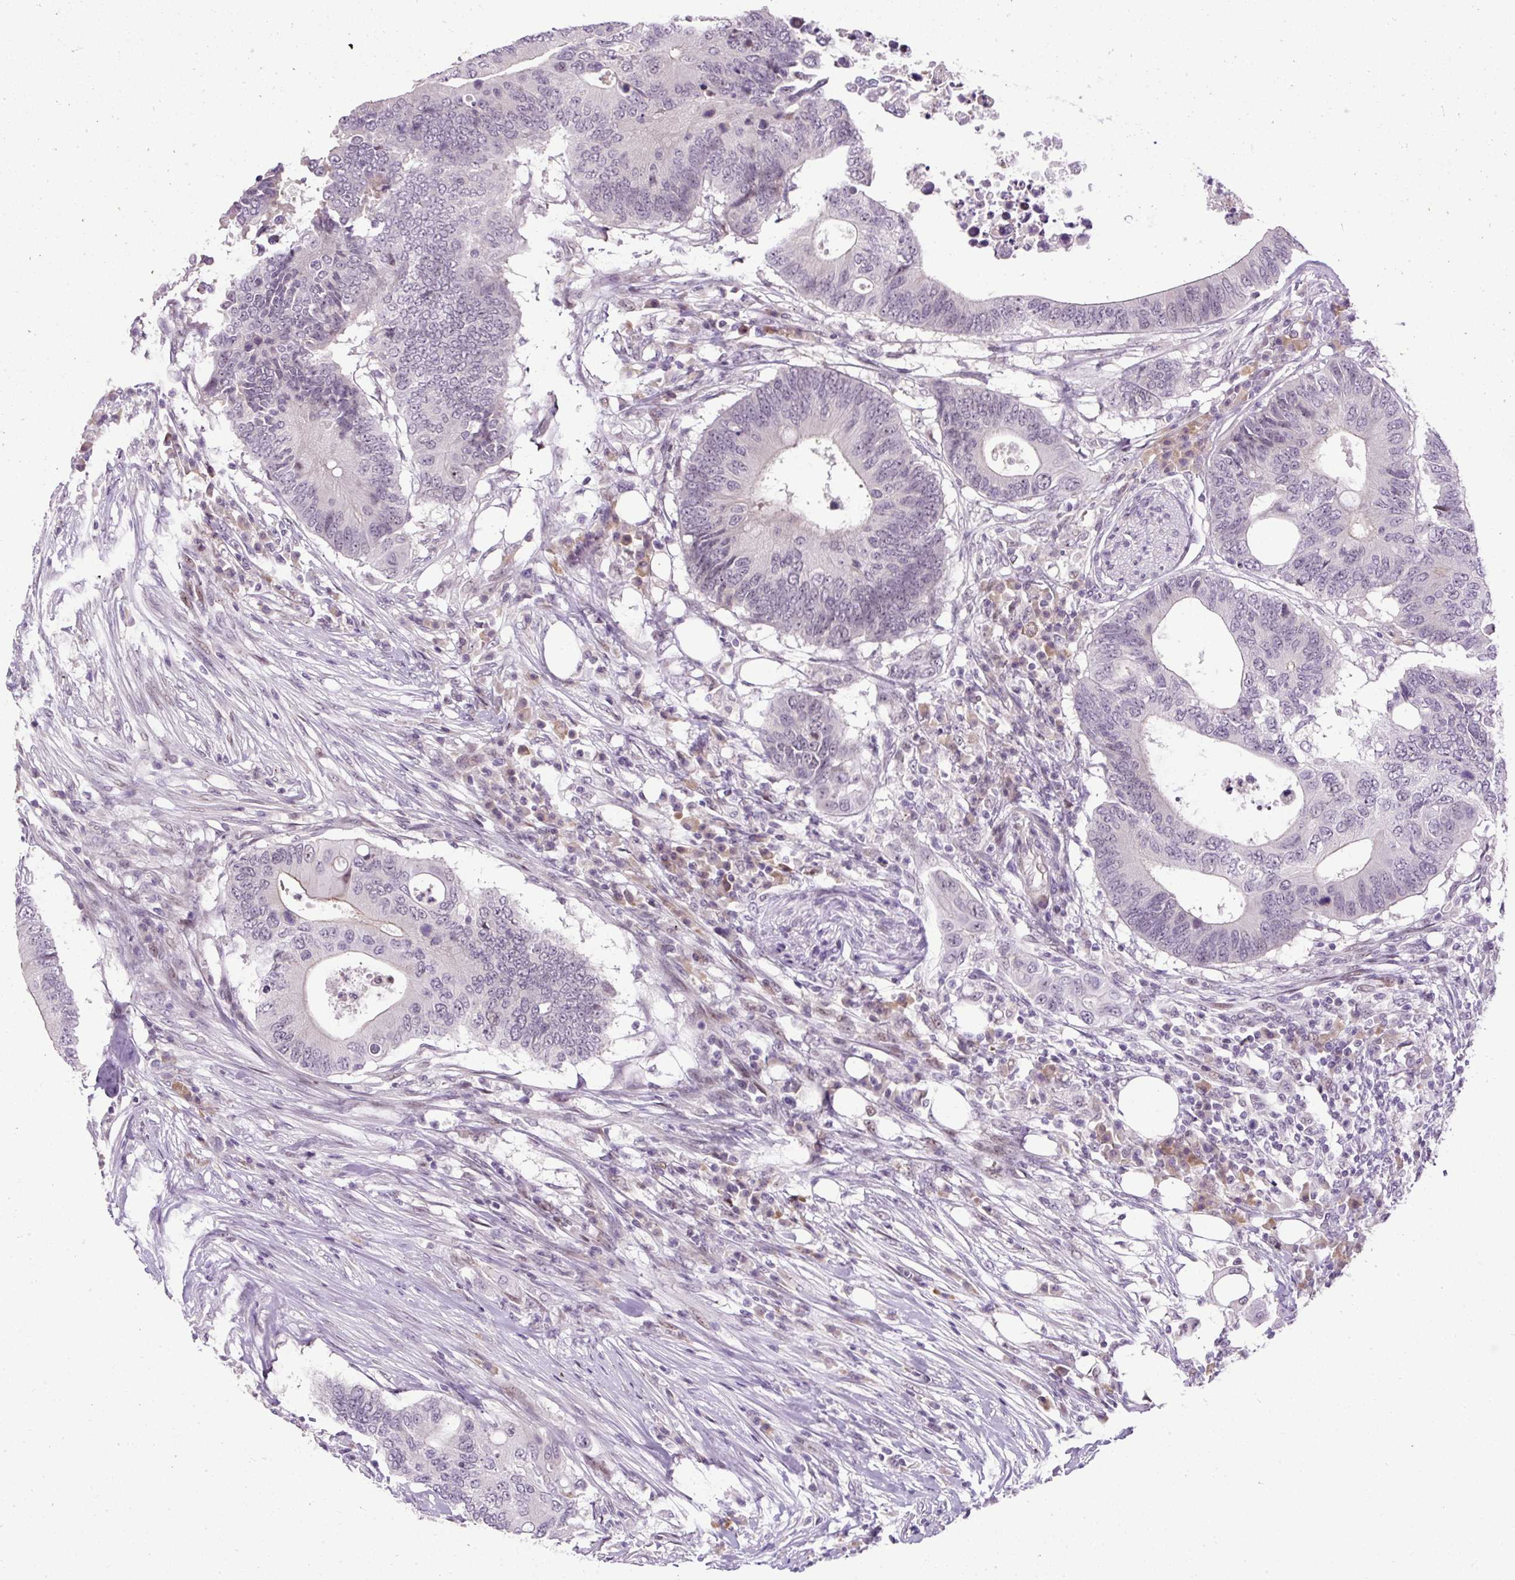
{"staining": {"intensity": "negative", "quantity": "none", "location": "none"}, "tissue": "colorectal cancer", "cell_type": "Tumor cells", "image_type": "cancer", "snomed": [{"axis": "morphology", "description": "Adenocarcinoma, NOS"}, {"axis": "topography", "description": "Colon"}], "caption": "IHC micrograph of colorectal cancer stained for a protein (brown), which shows no expression in tumor cells. The staining is performed using DAB brown chromogen with nuclei counter-stained in using hematoxylin.", "gene": "ARHGEF18", "patient": {"sex": "male", "age": 71}}